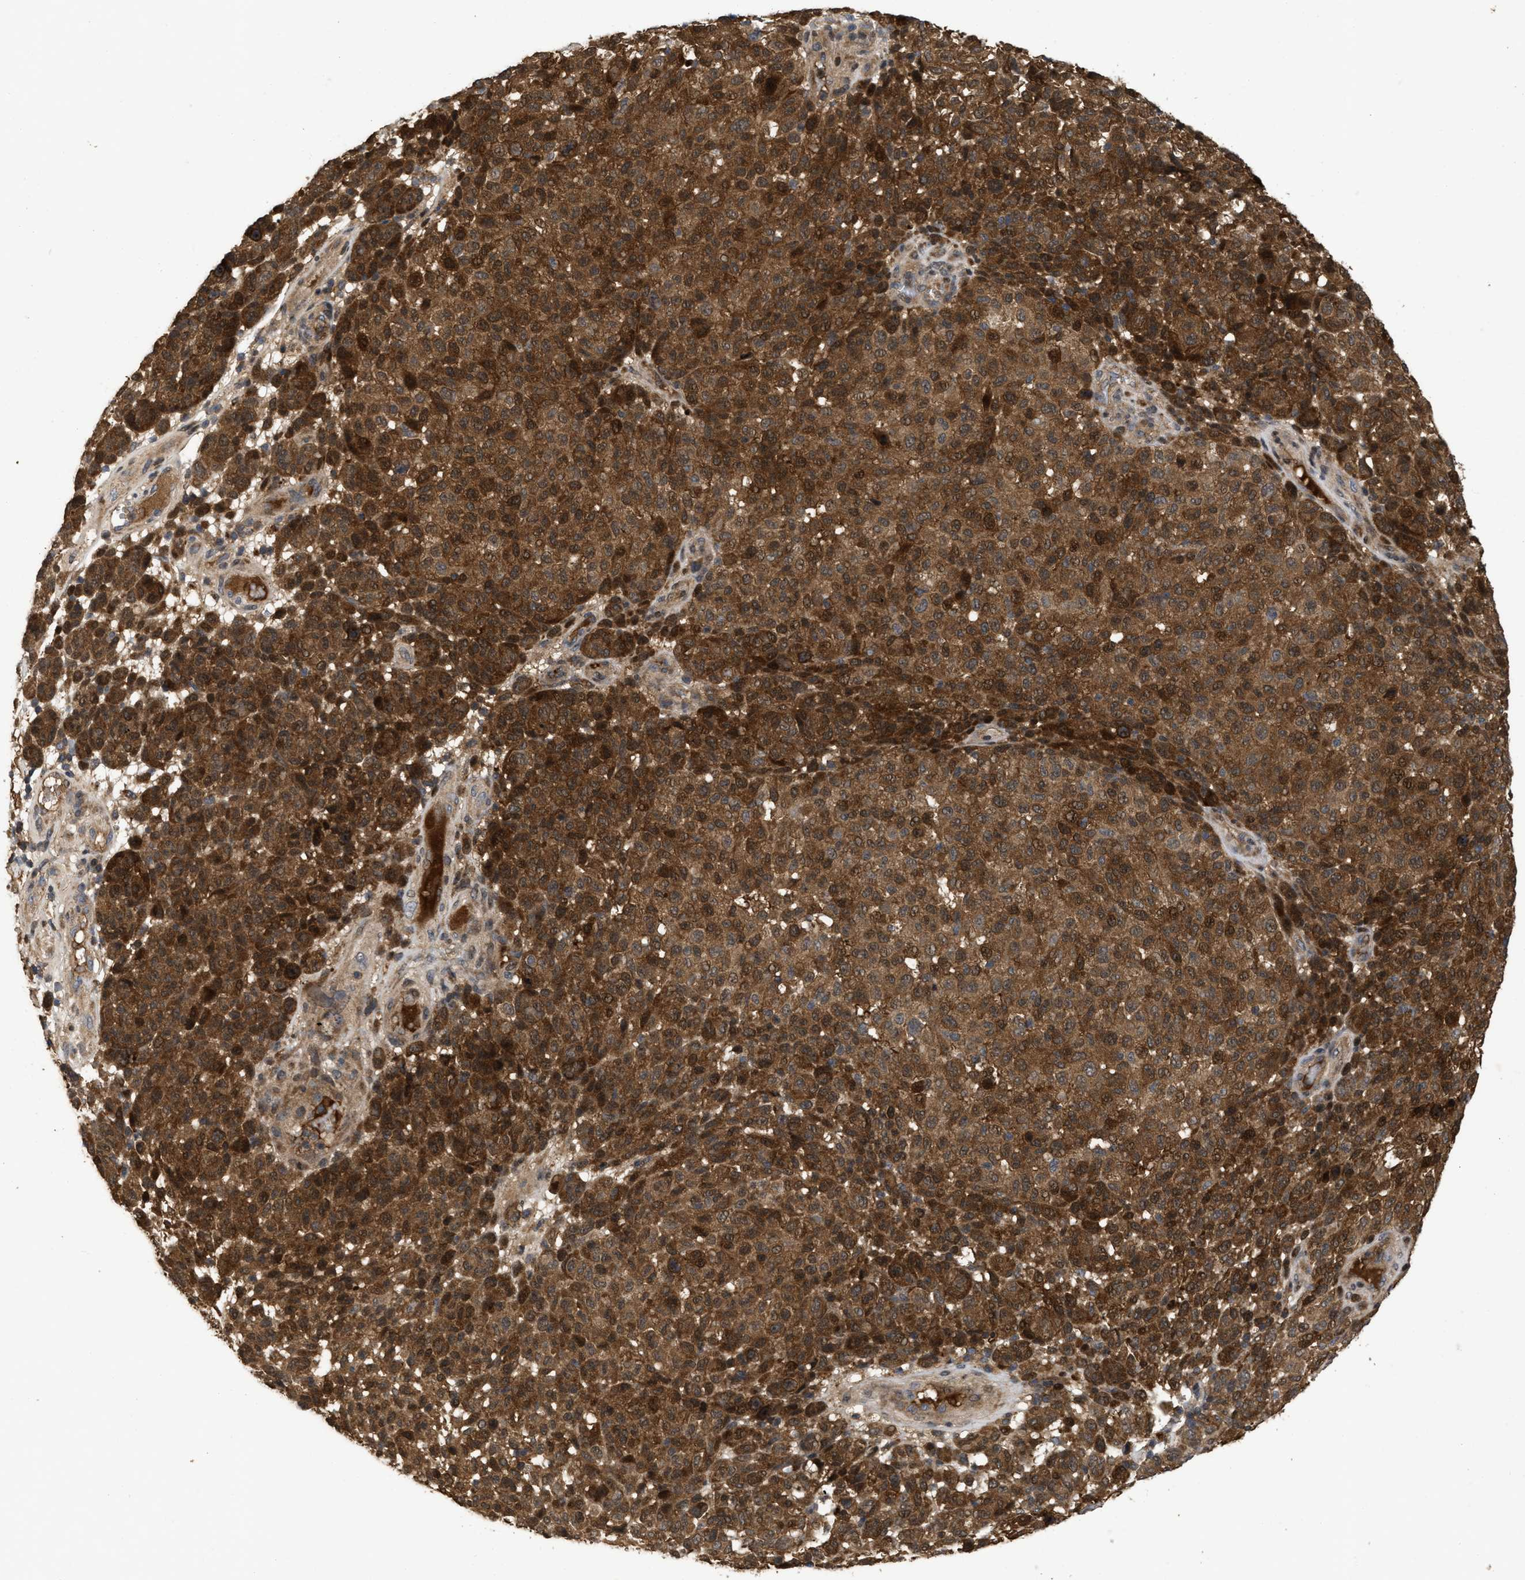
{"staining": {"intensity": "strong", "quantity": ">75%", "location": "cytoplasmic/membranous,nuclear"}, "tissue": "melanoma", "cell_type": "Tumor cells", "image_type": "cancer", "snomed": [{"axis": "morphology", "description": "Malignant melanoma, NOS"}, {"axis": "topography", "description": "Skin"}], "caption": "The photomicrograph reveals staining of malignant melanoma, revealing strong cytoplasmic/membranous and nuclear protein staining (brown color) within tumor cells.", "gene": "CBR3", "patient": {"sex": "male", "age": 59}}